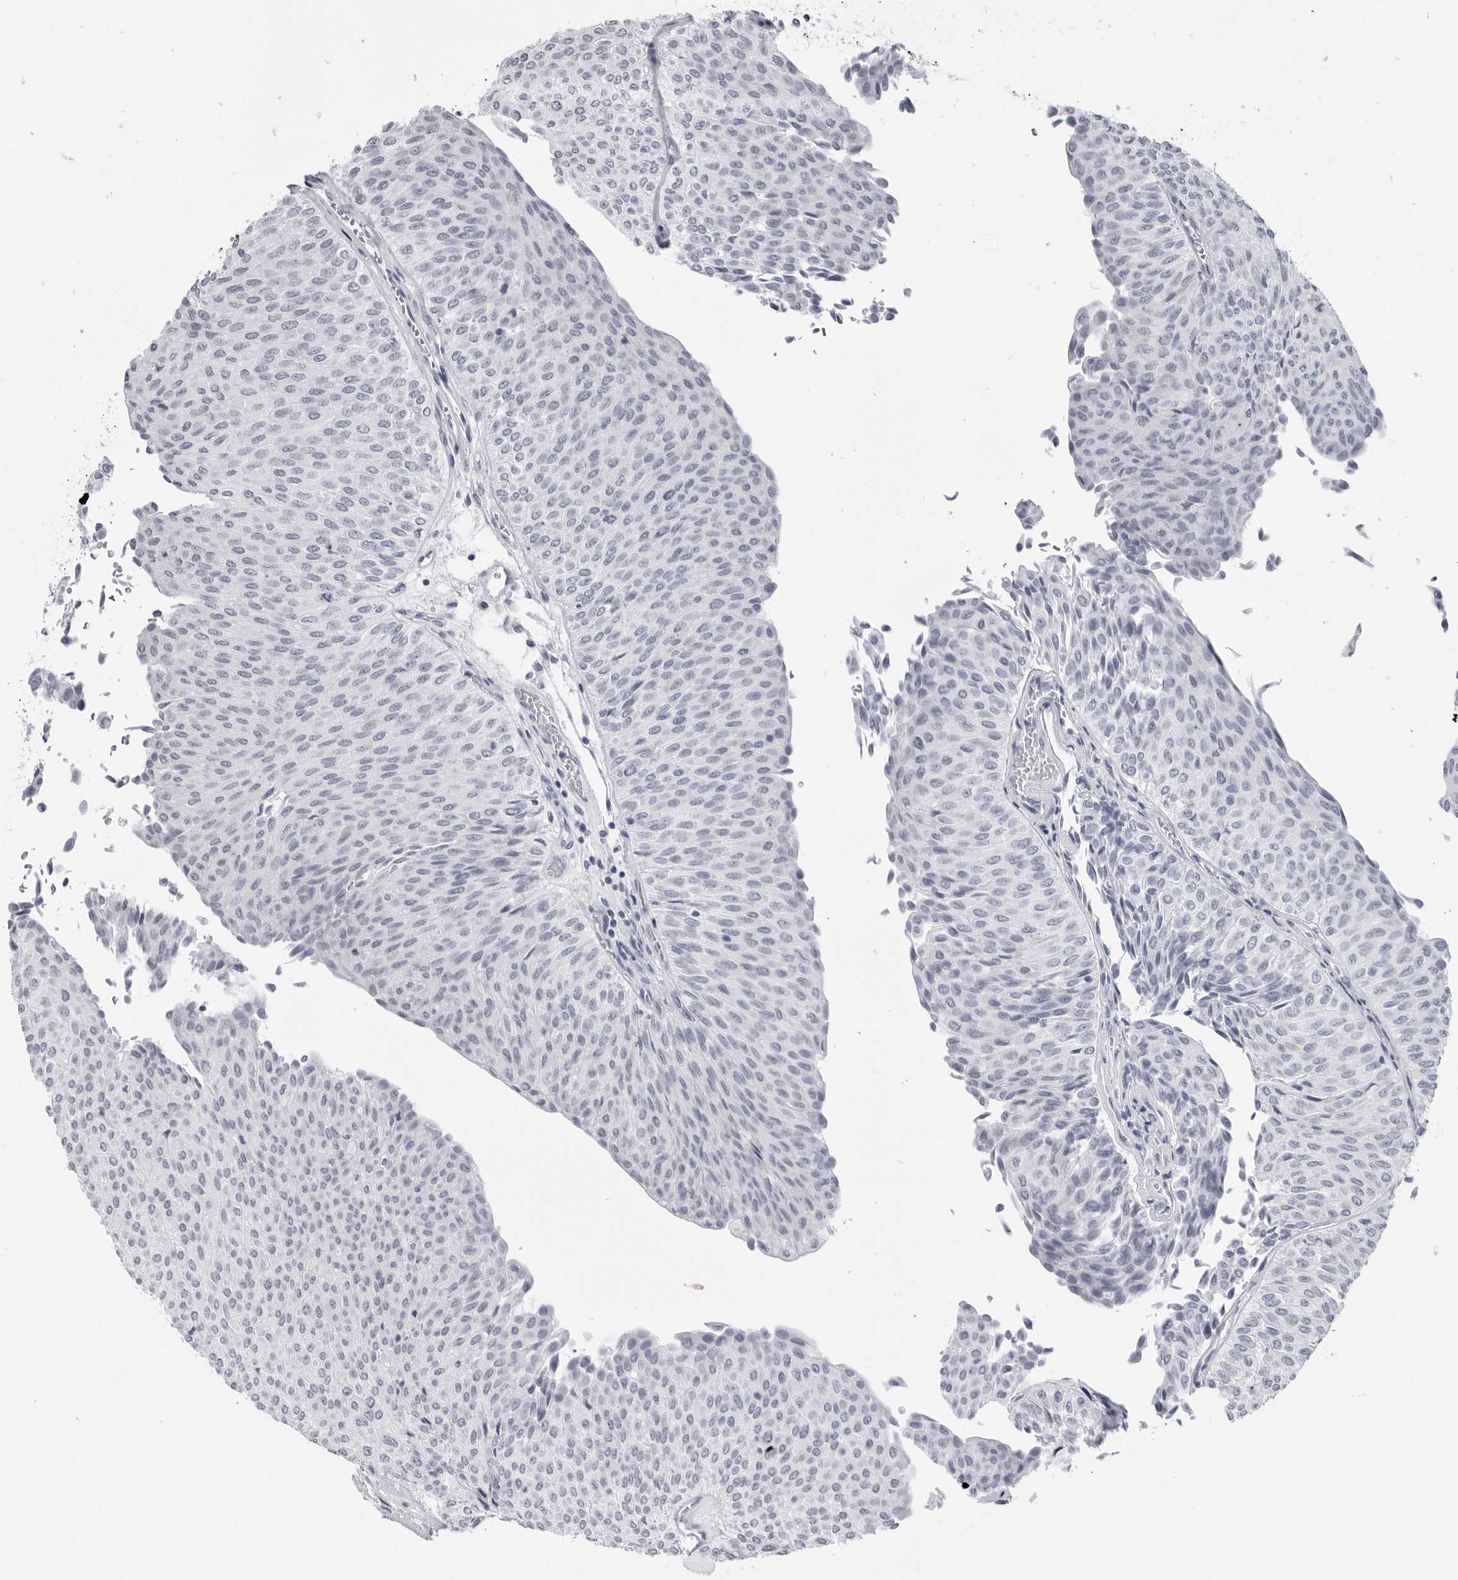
{"staining": {"intensity": "negative", "quantity": "none", "location": "none"}, "tissue": "urothelial cancer", "cell_type": "Tumor cells", "image_type": "cancer", "snomed": [{"axis": "morphology", "description": "Urothelial carcinoma, Low grade"}, {"axis": "topography", "description": "Urinary bladder"}], "caption": "Tumor cells show no significant protein positivity in urothelial cancer.", "gene": "PGA3", "patient": {"sex": "male", "age": 78}}